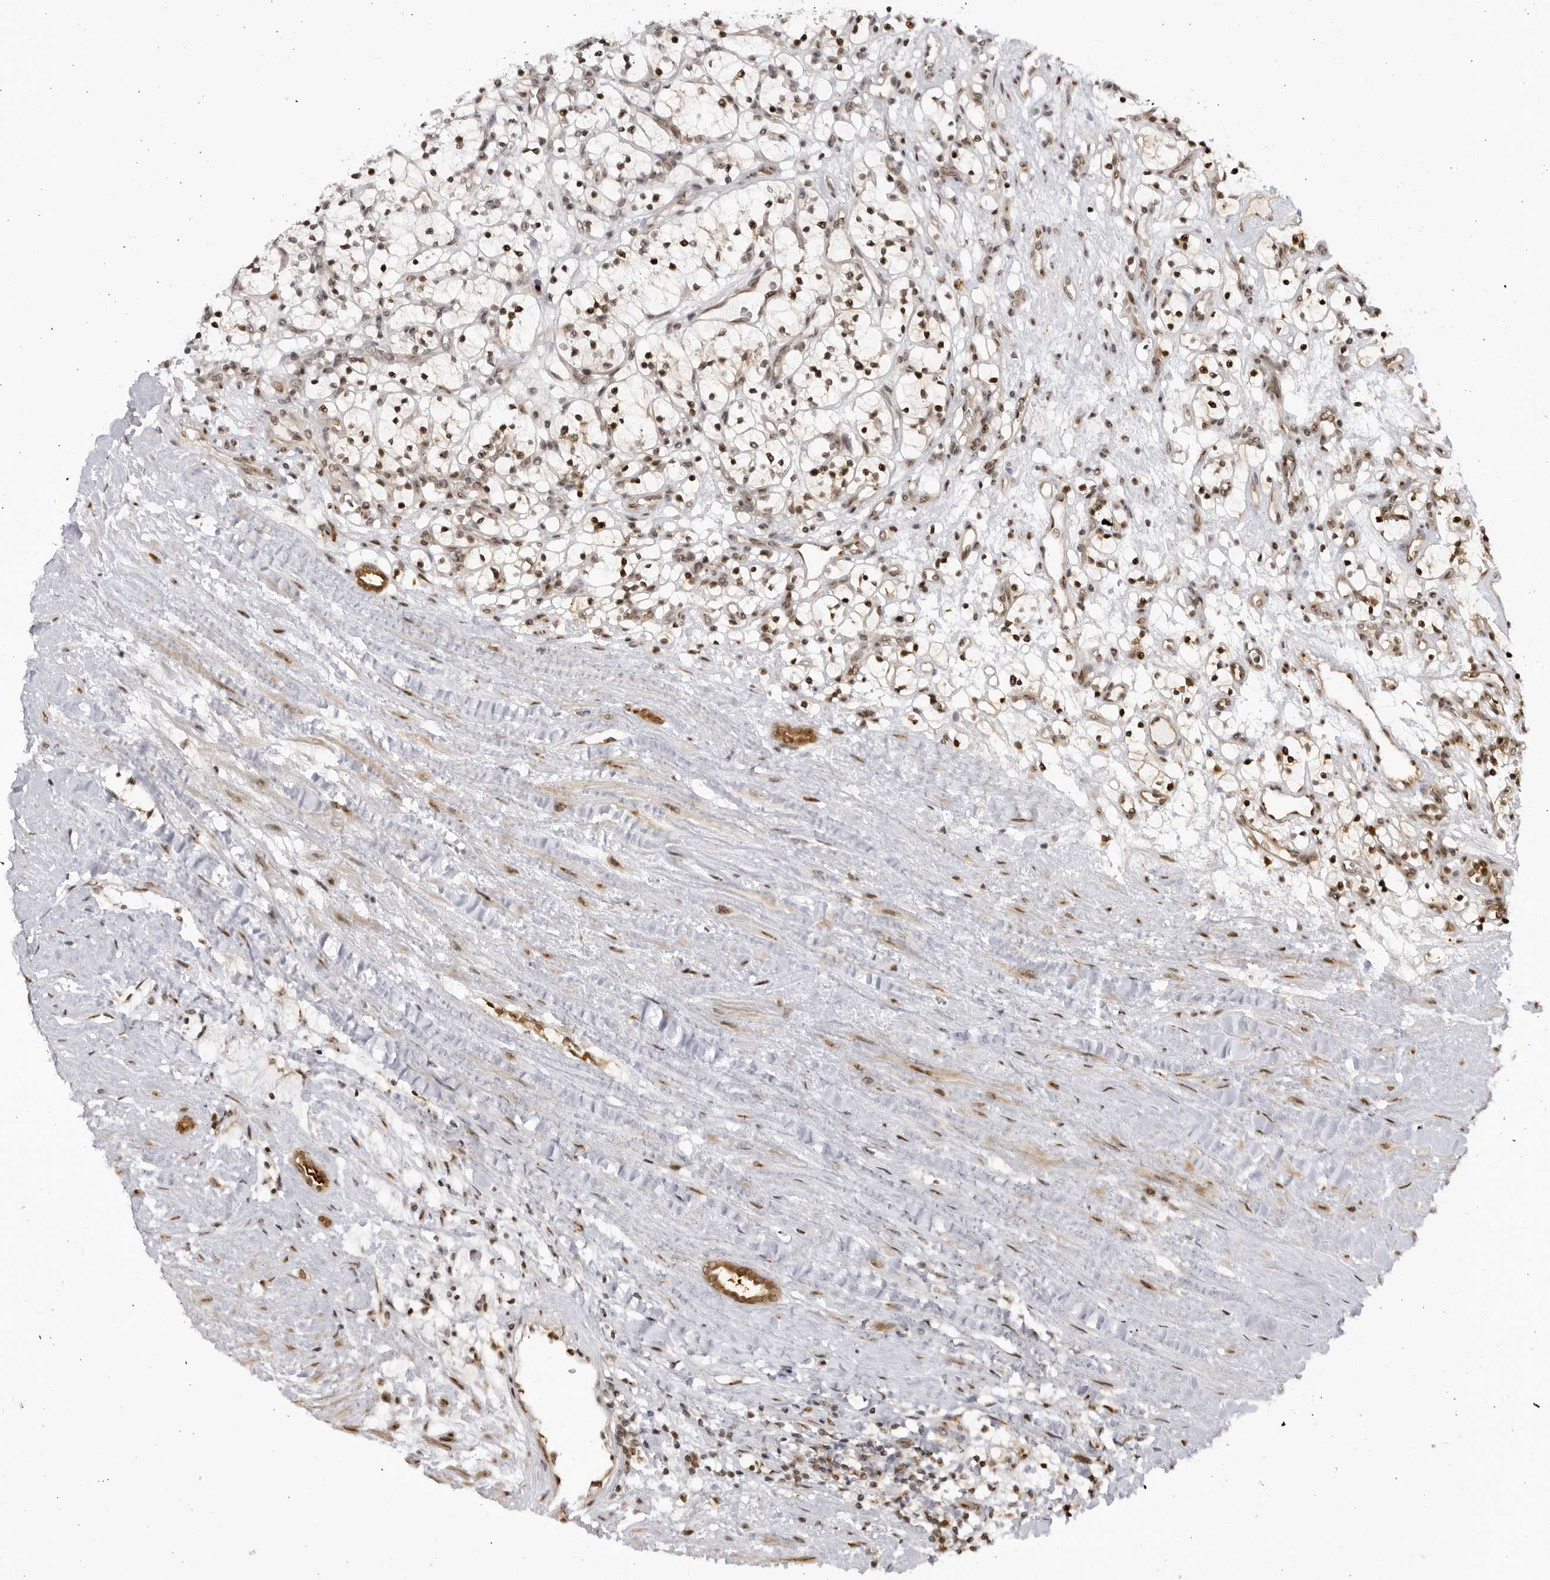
{"staining": {"intensity": "weak", "quantity": ">75%", "location": "nuclear"}, "tissue": "renal cancer", "cell_type": "Tumor cells", "image_type": "cancer", "snomed": [{"axis": "morphology", "description": "Adenocarcinoma, NOS"}, {"axis": "topography", "description": "Kidney"}], "caption": "A micrograph of renal adenocarcinoma stained for a protein shows weak nuclear brown staining in tumor cells.", "gene": "RASGEF1C", "patient": {"sex": "female", "age": 57}}